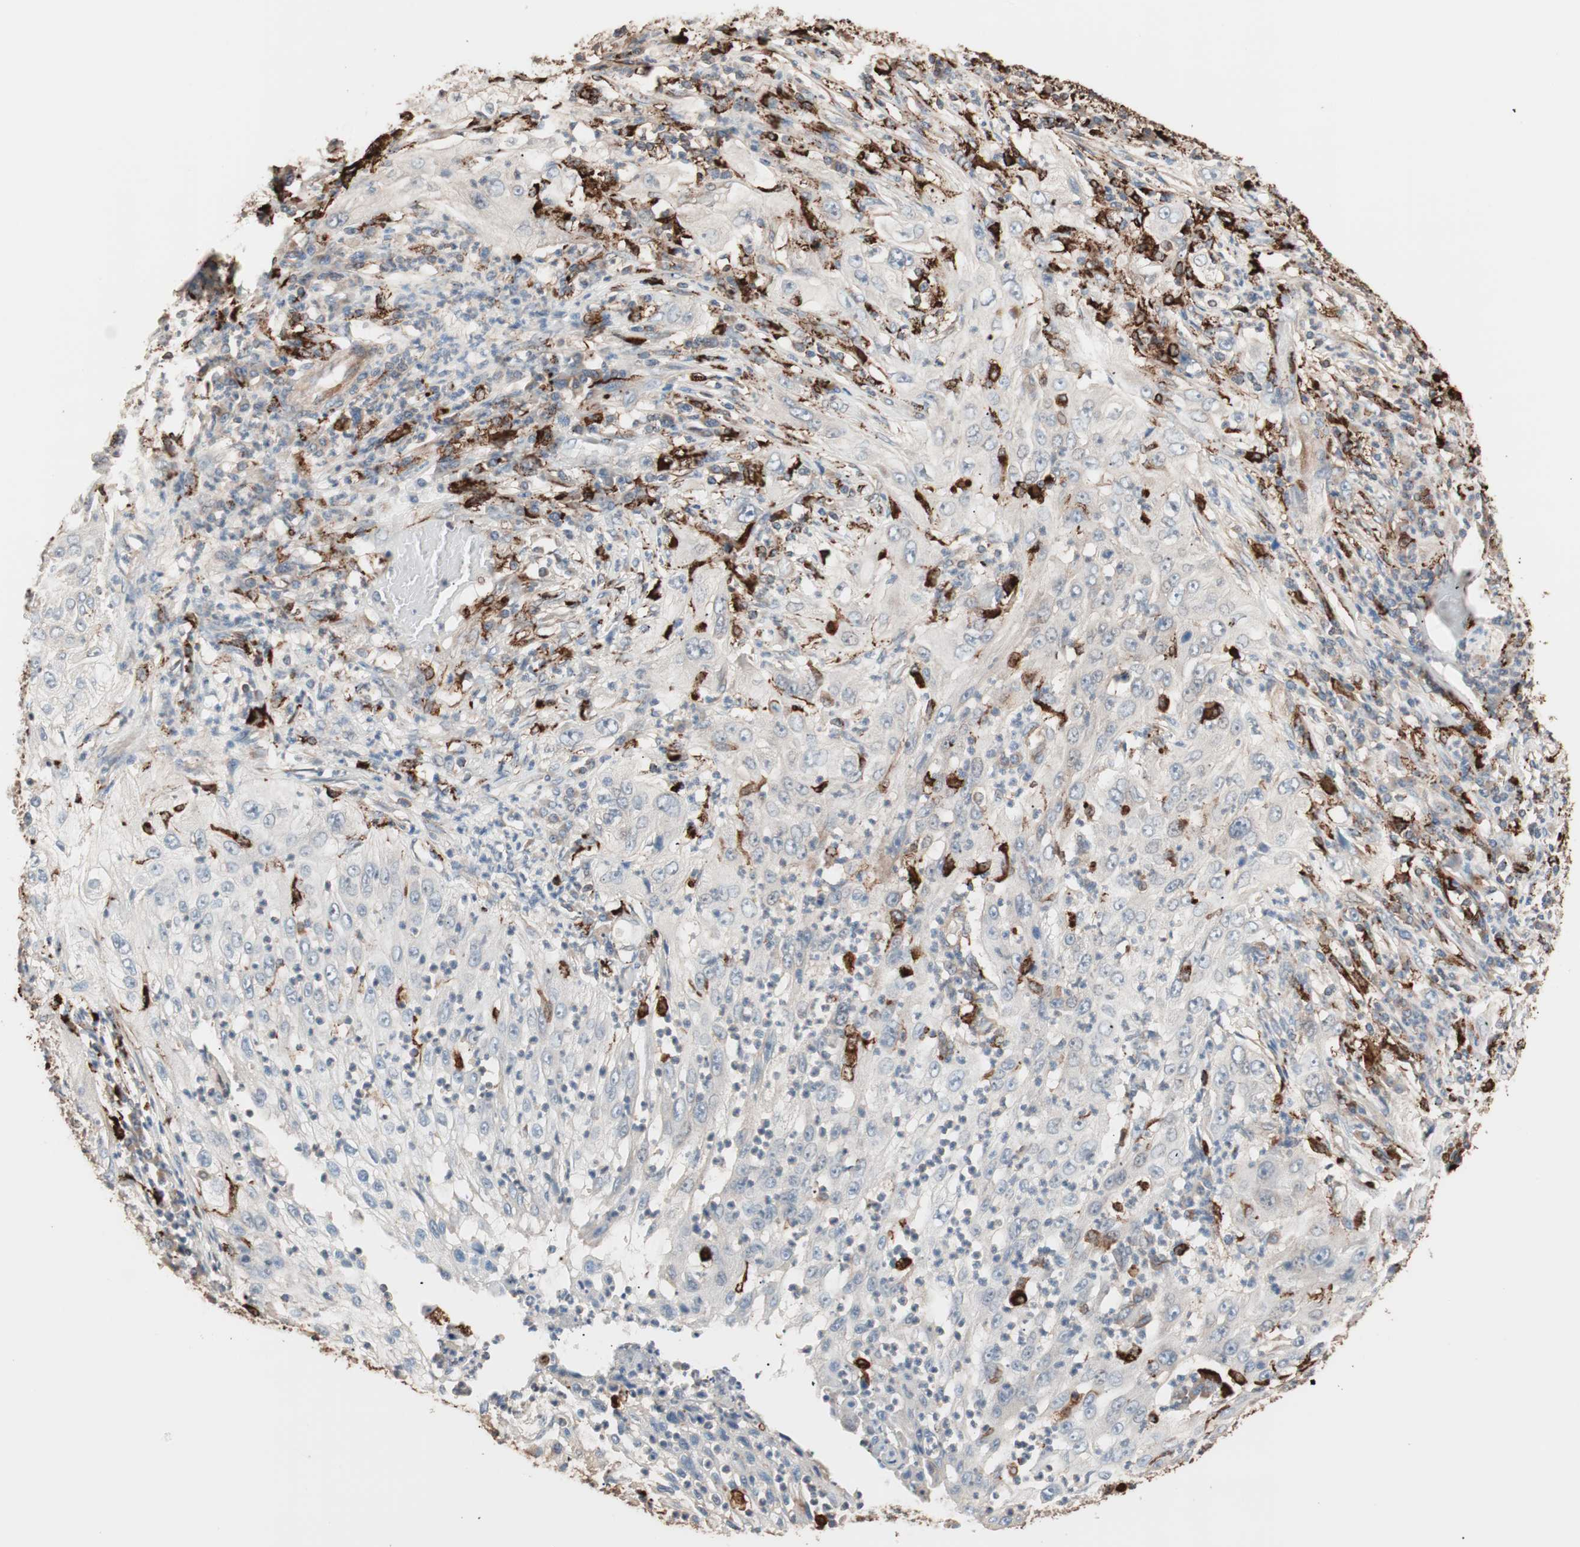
{"staining": {"intensity": "weak", "quantity": "<25%", "location": "cytoplasmic/membranous"}, "tissue": "lung cancer", "cell_type": "Tumor cells", "image_type": "cancer", "snomed": [{"axis": "morphology", "description": "Inflammation, NOS"}, {"axis": "morphology", "description": "Squamous cell carcinoma, NOS"}, {"axis": "topography", "description": "Lymph node"}, {"axis": "topography", "description": "Soft tissue"}, {"axis": "topography", "description": "Lung"}], "caption": "Immunohistochemistry (IHC) histopathology image of neoplastic tissue: lung squamous cell carcinoma stained with DAB shows no significant protein expression in tumor cells.", "gene": "CCT3", "patient": {"sex": "male", "age": 66}}